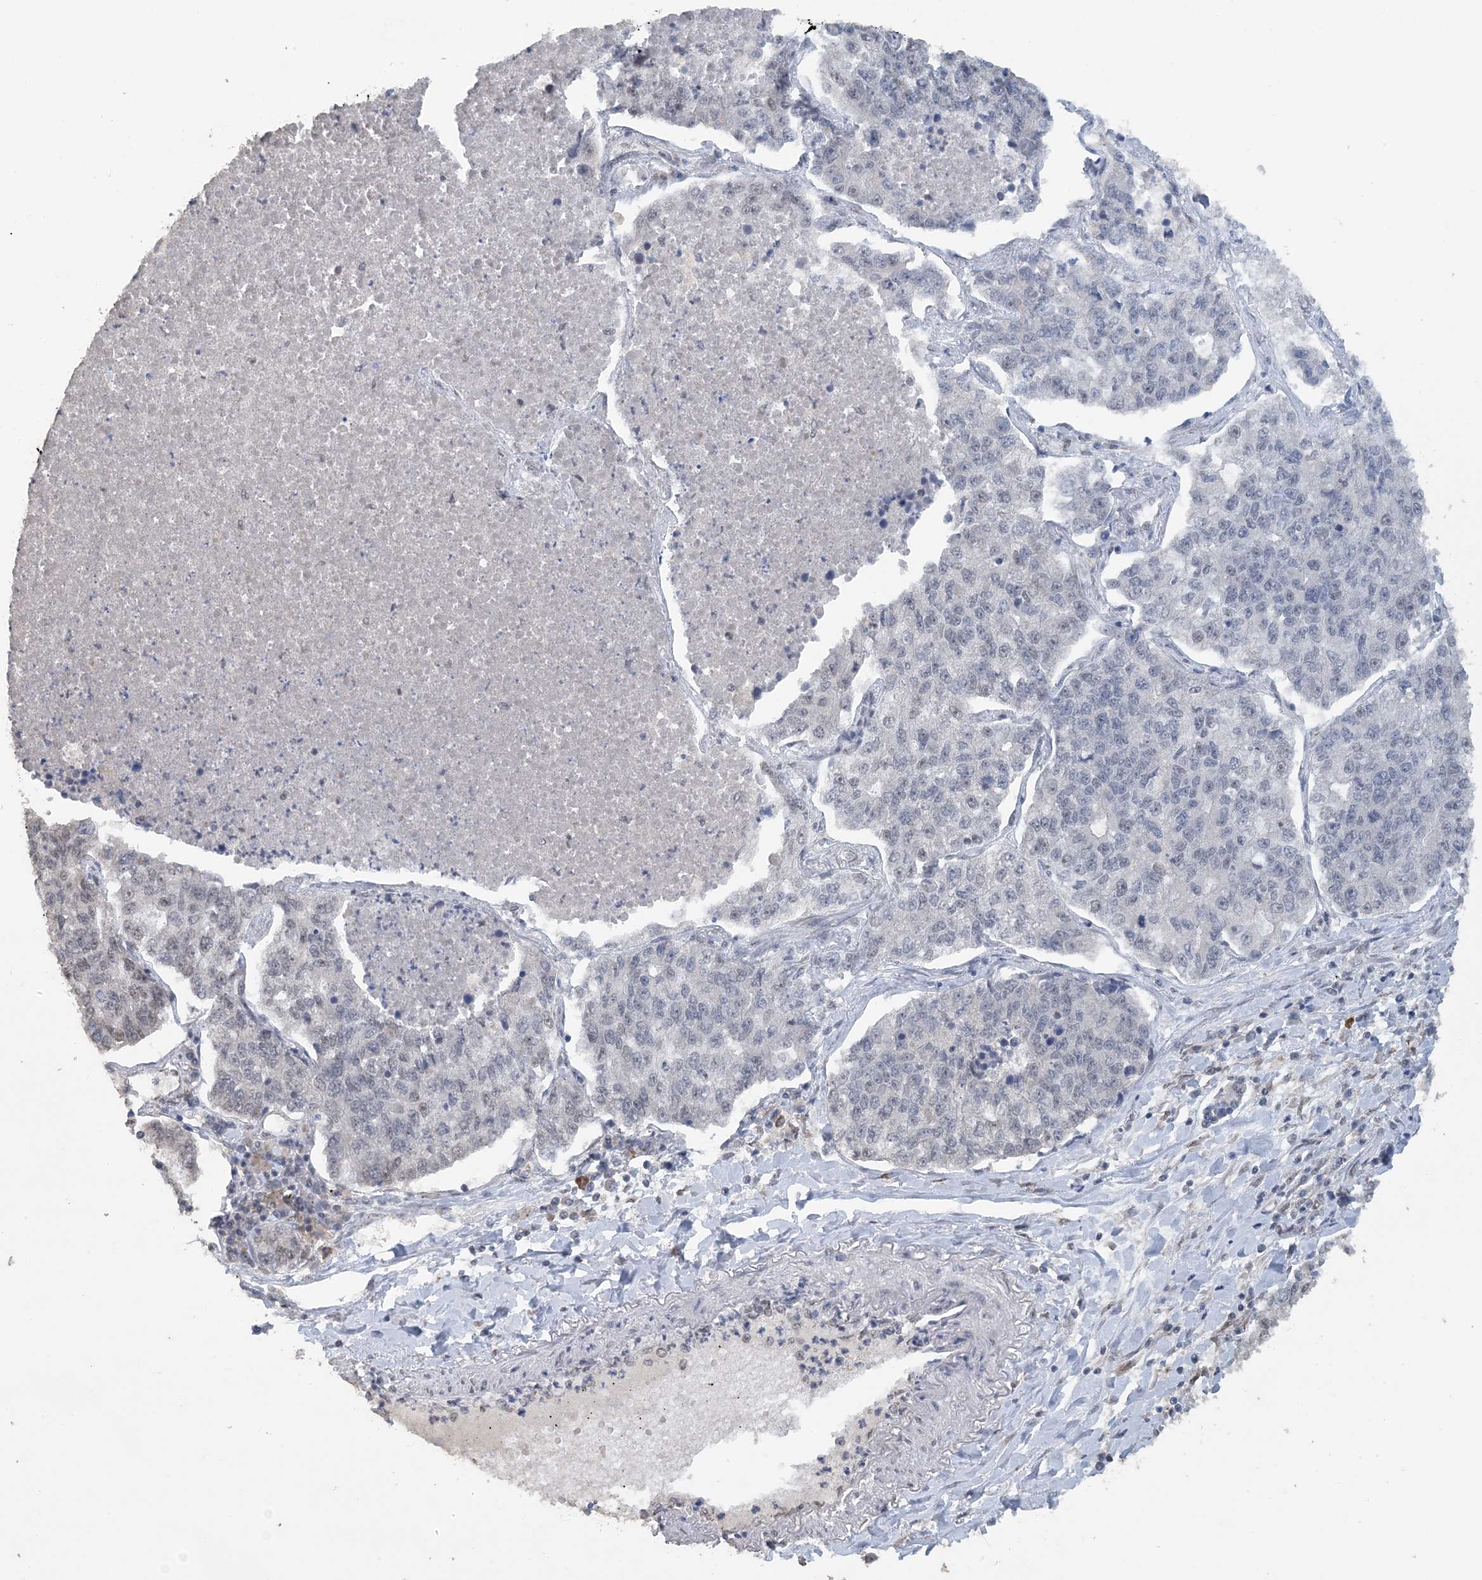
{"staining": {"intensity": "negative", "quantity": "none", "location": "none"}, "tissue": "lung cancer", "cell_type": "Tumor cells", "image_type": "cancer", "snomed": [{"axis": "morphology", "description": "Adenocarcinoma, NOS"}, {"axis": "topography", "description": "Lung"}], "caption": "Lung cancer was stained to show a protein in brown. There is no significant expression in tumor cells.", "gene": "MBD2", "patient": {"sex": "male", "age": 49}}